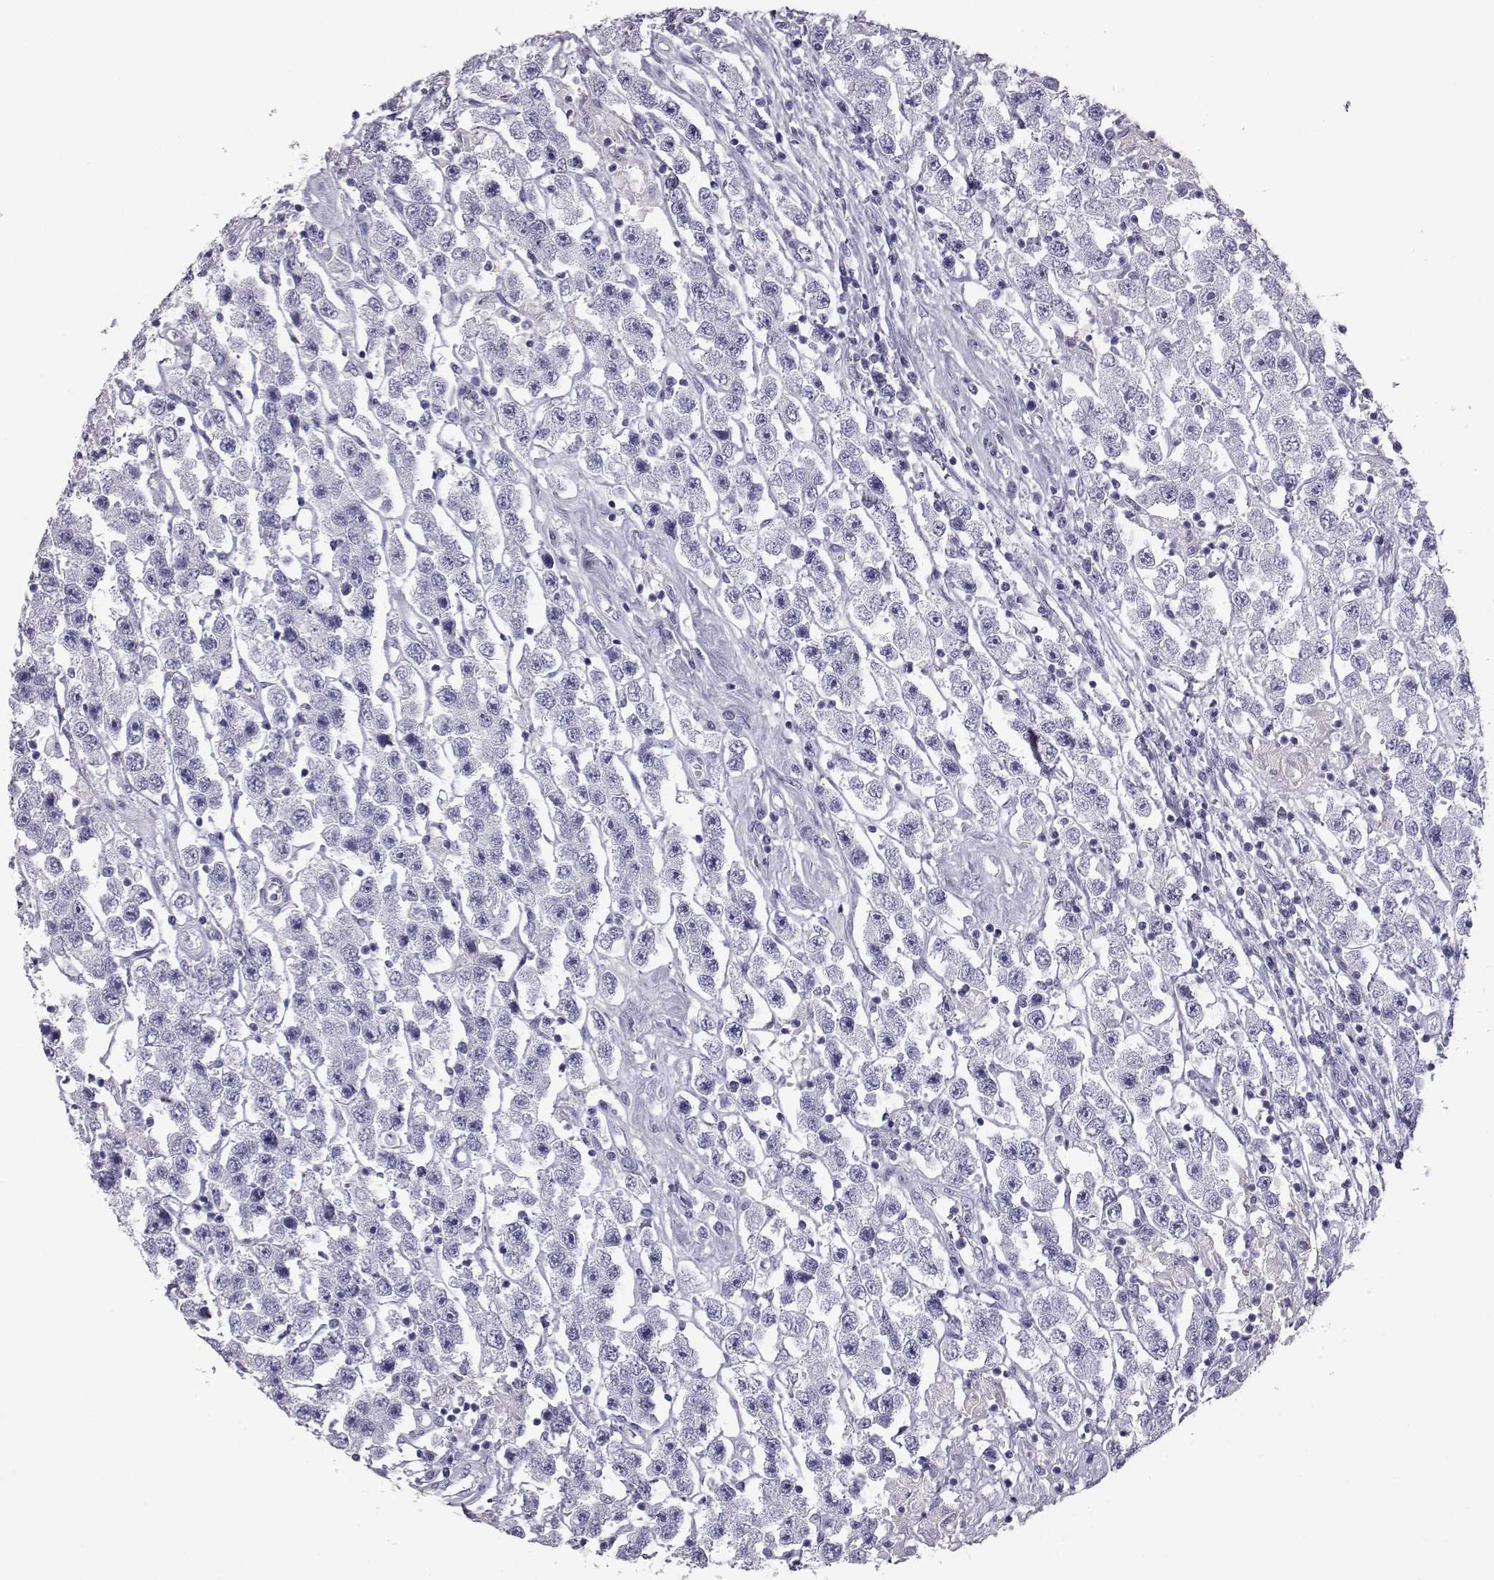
{"staining": {"intensity": "negative", "quantity": "none", "location": "none"}, "tissue": "testis cancer", "cell_type": "Tumor cells", "image_type": "cancer", "snomed": [{"axis": "morphology", "description": "Seminoma, NOS"}, {"axis": "topography", "description": "Testis"}], "caption": "DAB immunohistochemical staining of human testis cancer (seminoma) displays no significant staining in tumor cells. (DAB (3,3'-diaminobenzidine) IHC visualized using brightfield microscopy, high magnification).", "gene": "ITLN2", "patient": {"sex": "male", "age": 45}}